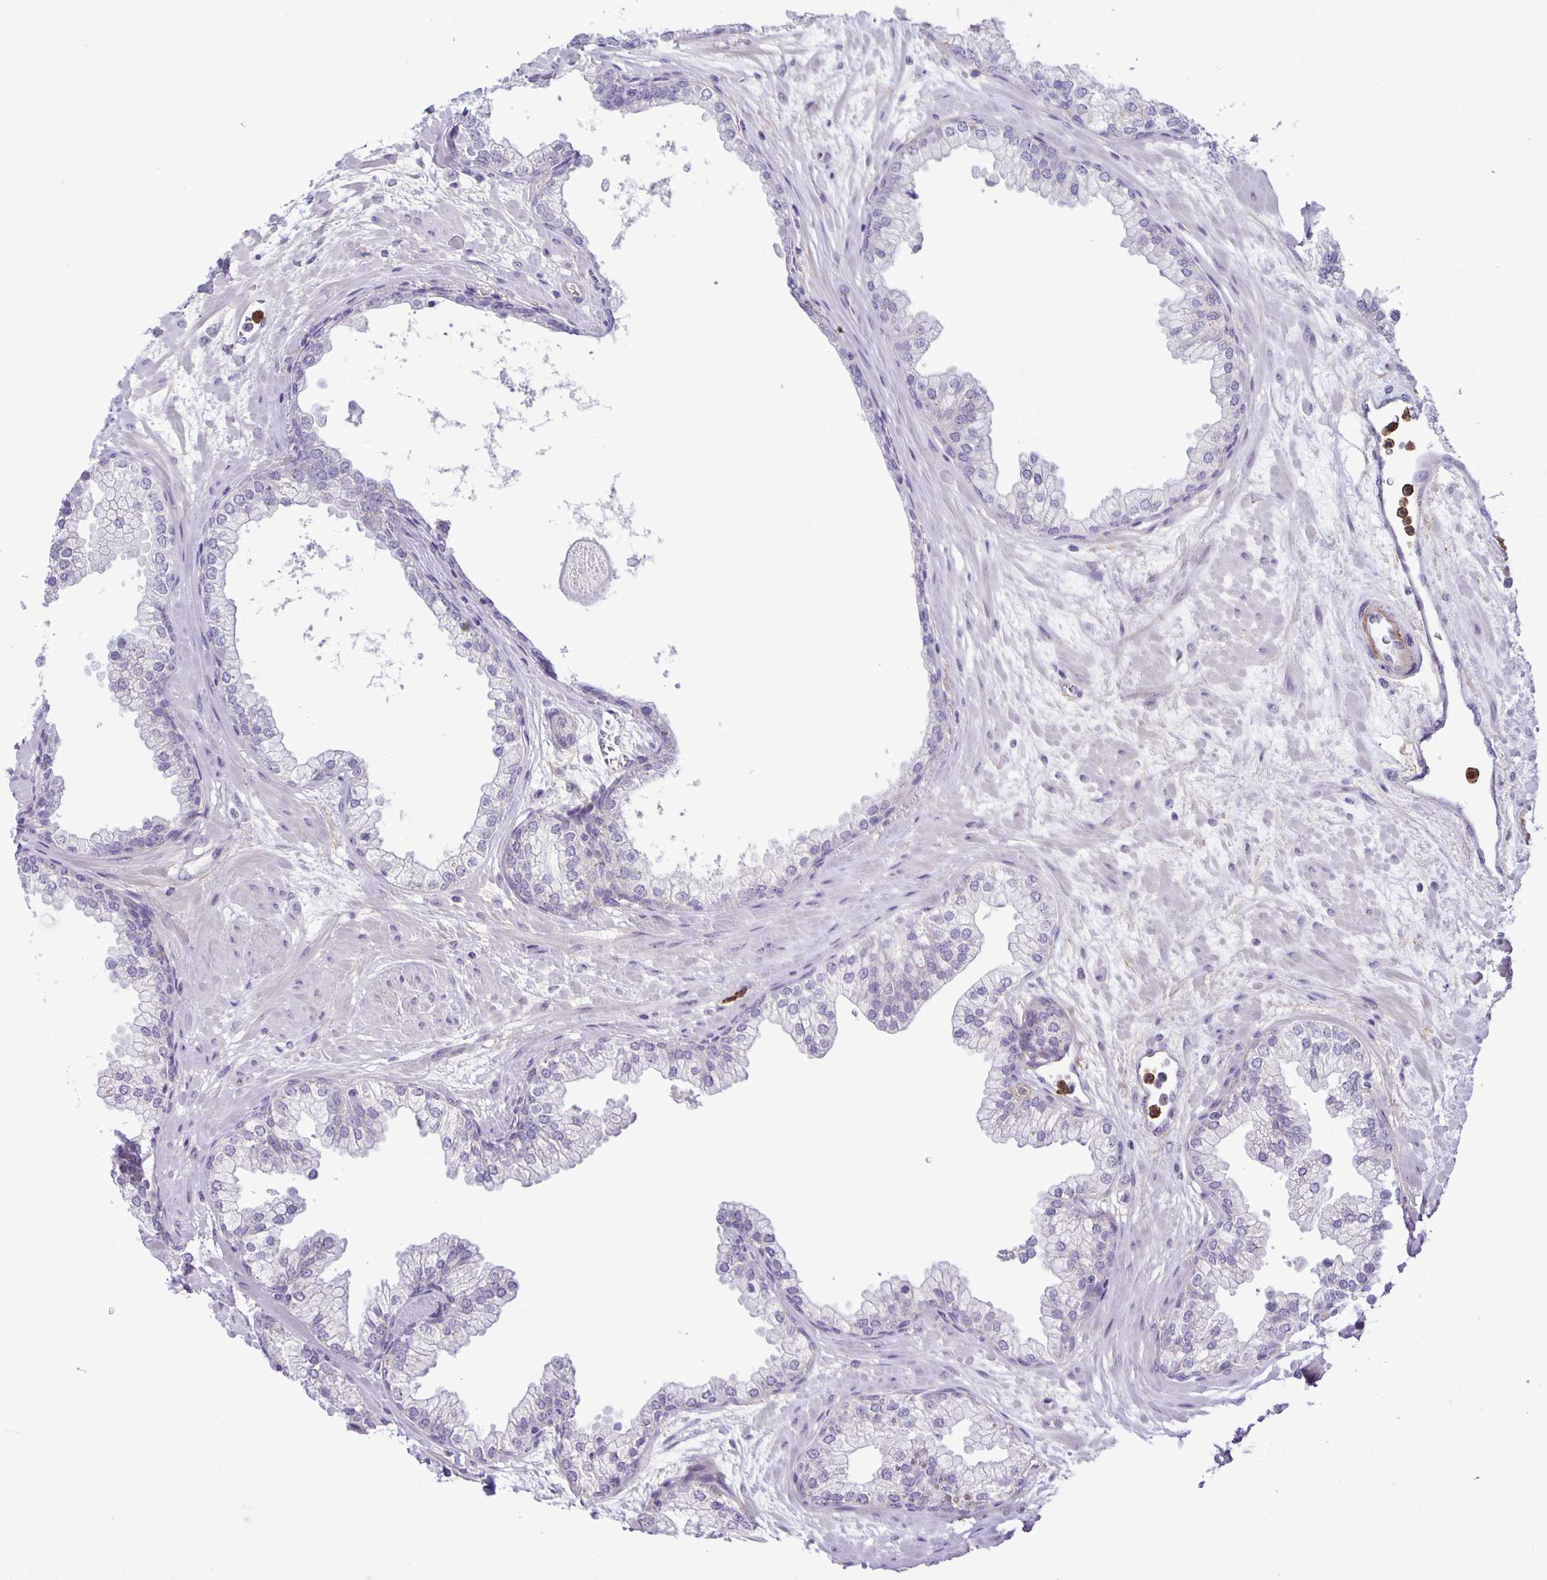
{"staining": {"intensity": "negative", "quantity": "none", "location": "none"}, "tissue": "prostate", "cell_type": "Glandular cells", "image_type": "normal", "snomed": [{"axis": "morphology", "description": "Normal tissue, NOS"}, {"axis": "topography", "description": "Prostate"}, {"axis": "topography", "description": "Peripheral nerve tissue"}], "caption": "IHC of benign prostate displays no expression in glandular cells.", "gene": "ADCK1", "patient": {"sex": "male", "age": 61}}